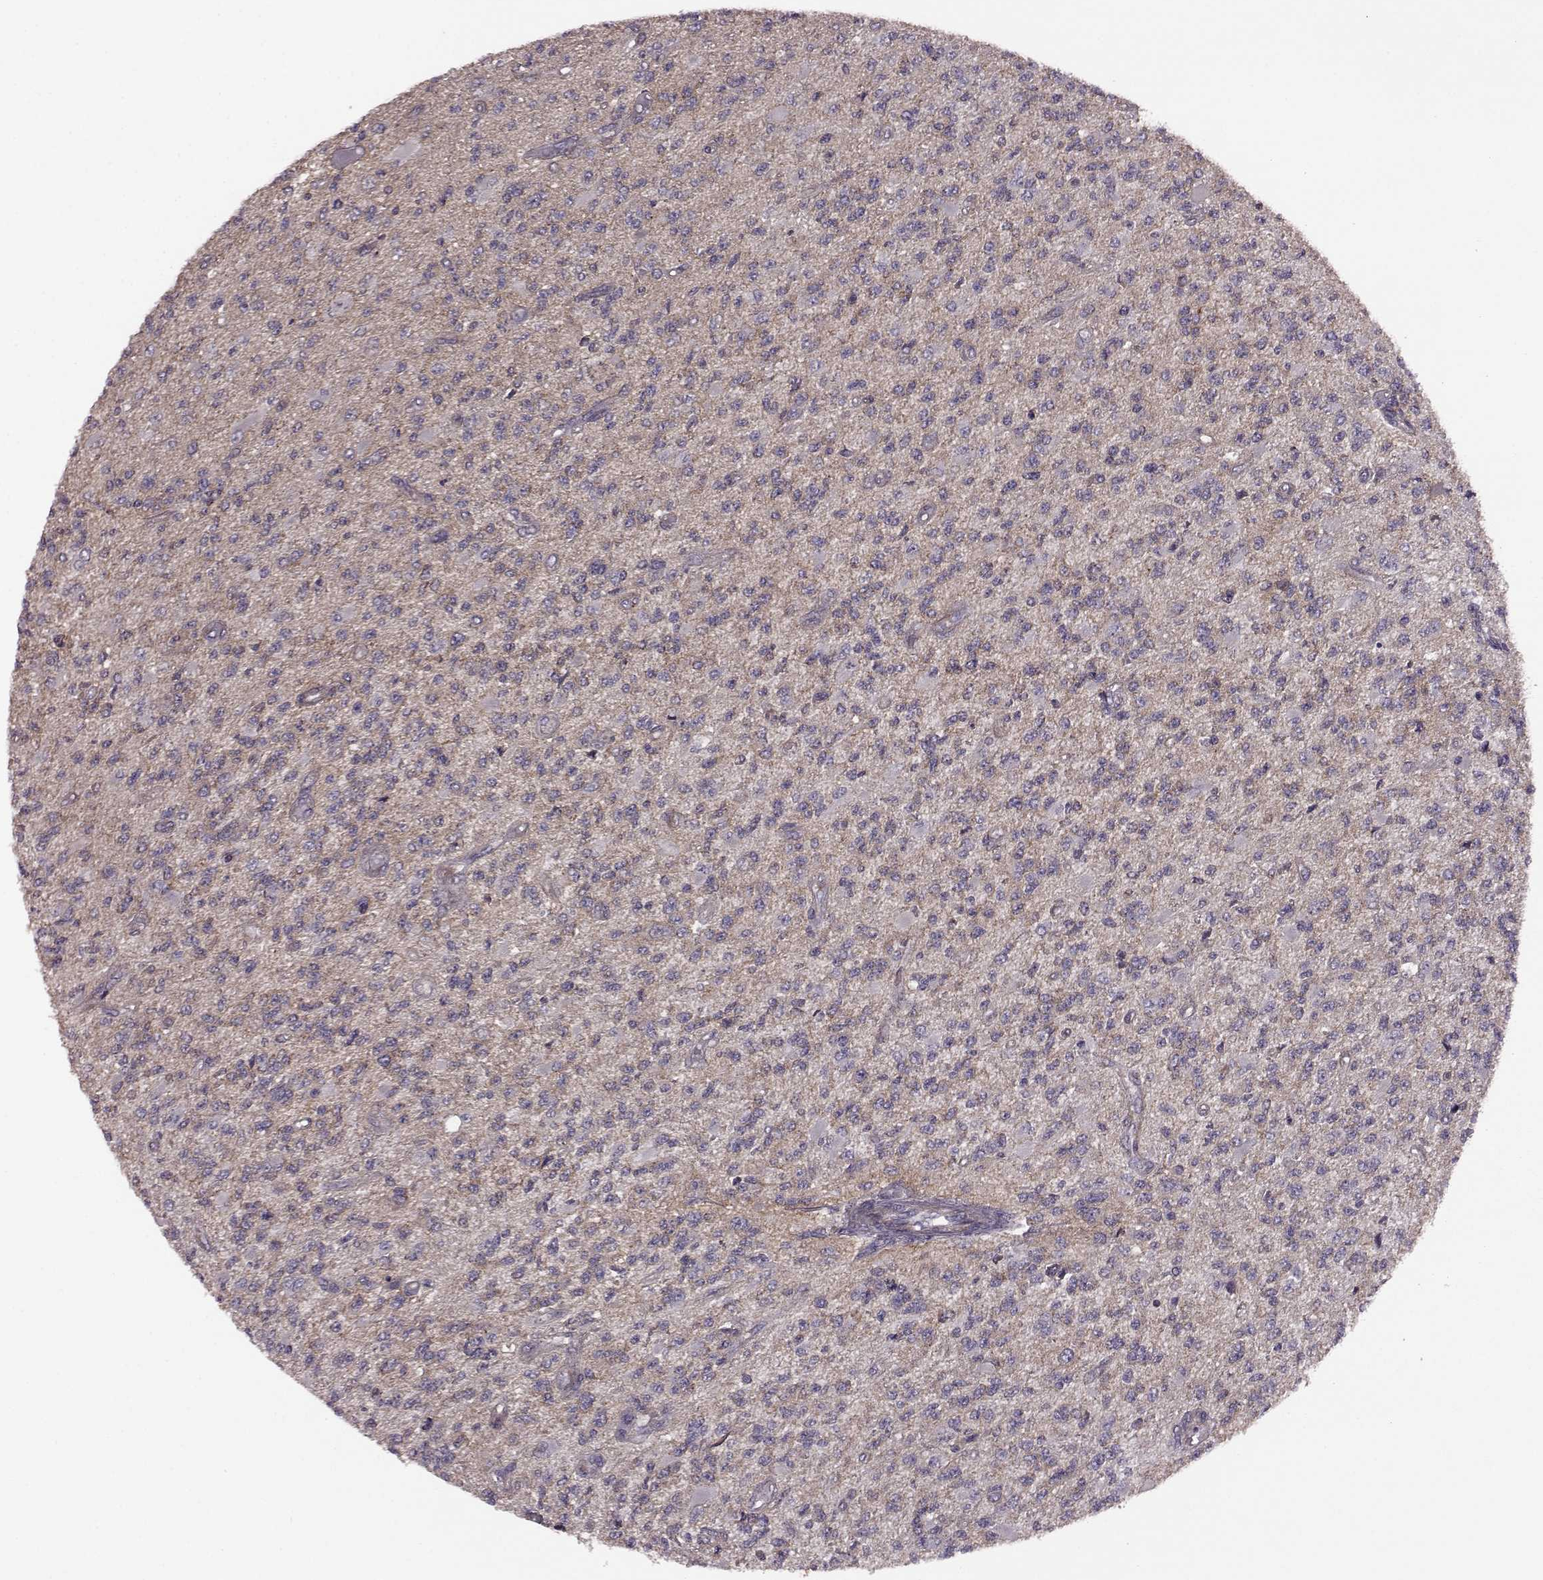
{"staining": {"intensity": "negative", "quantity": "none", "location": "none"}, "tissue": "glioma", "cell_type": "Tumor cells", "image_type": "cancer", "snomed": [{"axis": "morphology", "description": "Glioma, malignant, High grade"}, {"axis": "topography", "description": "Brain"}], "caption": "High-grade glioma (malignant) stained for a protein using immunohistochemistry (IHC) reveals no expression tumor cells.", "gene": "FNIP2", "patient": {"sex": "female", "age": 63}}